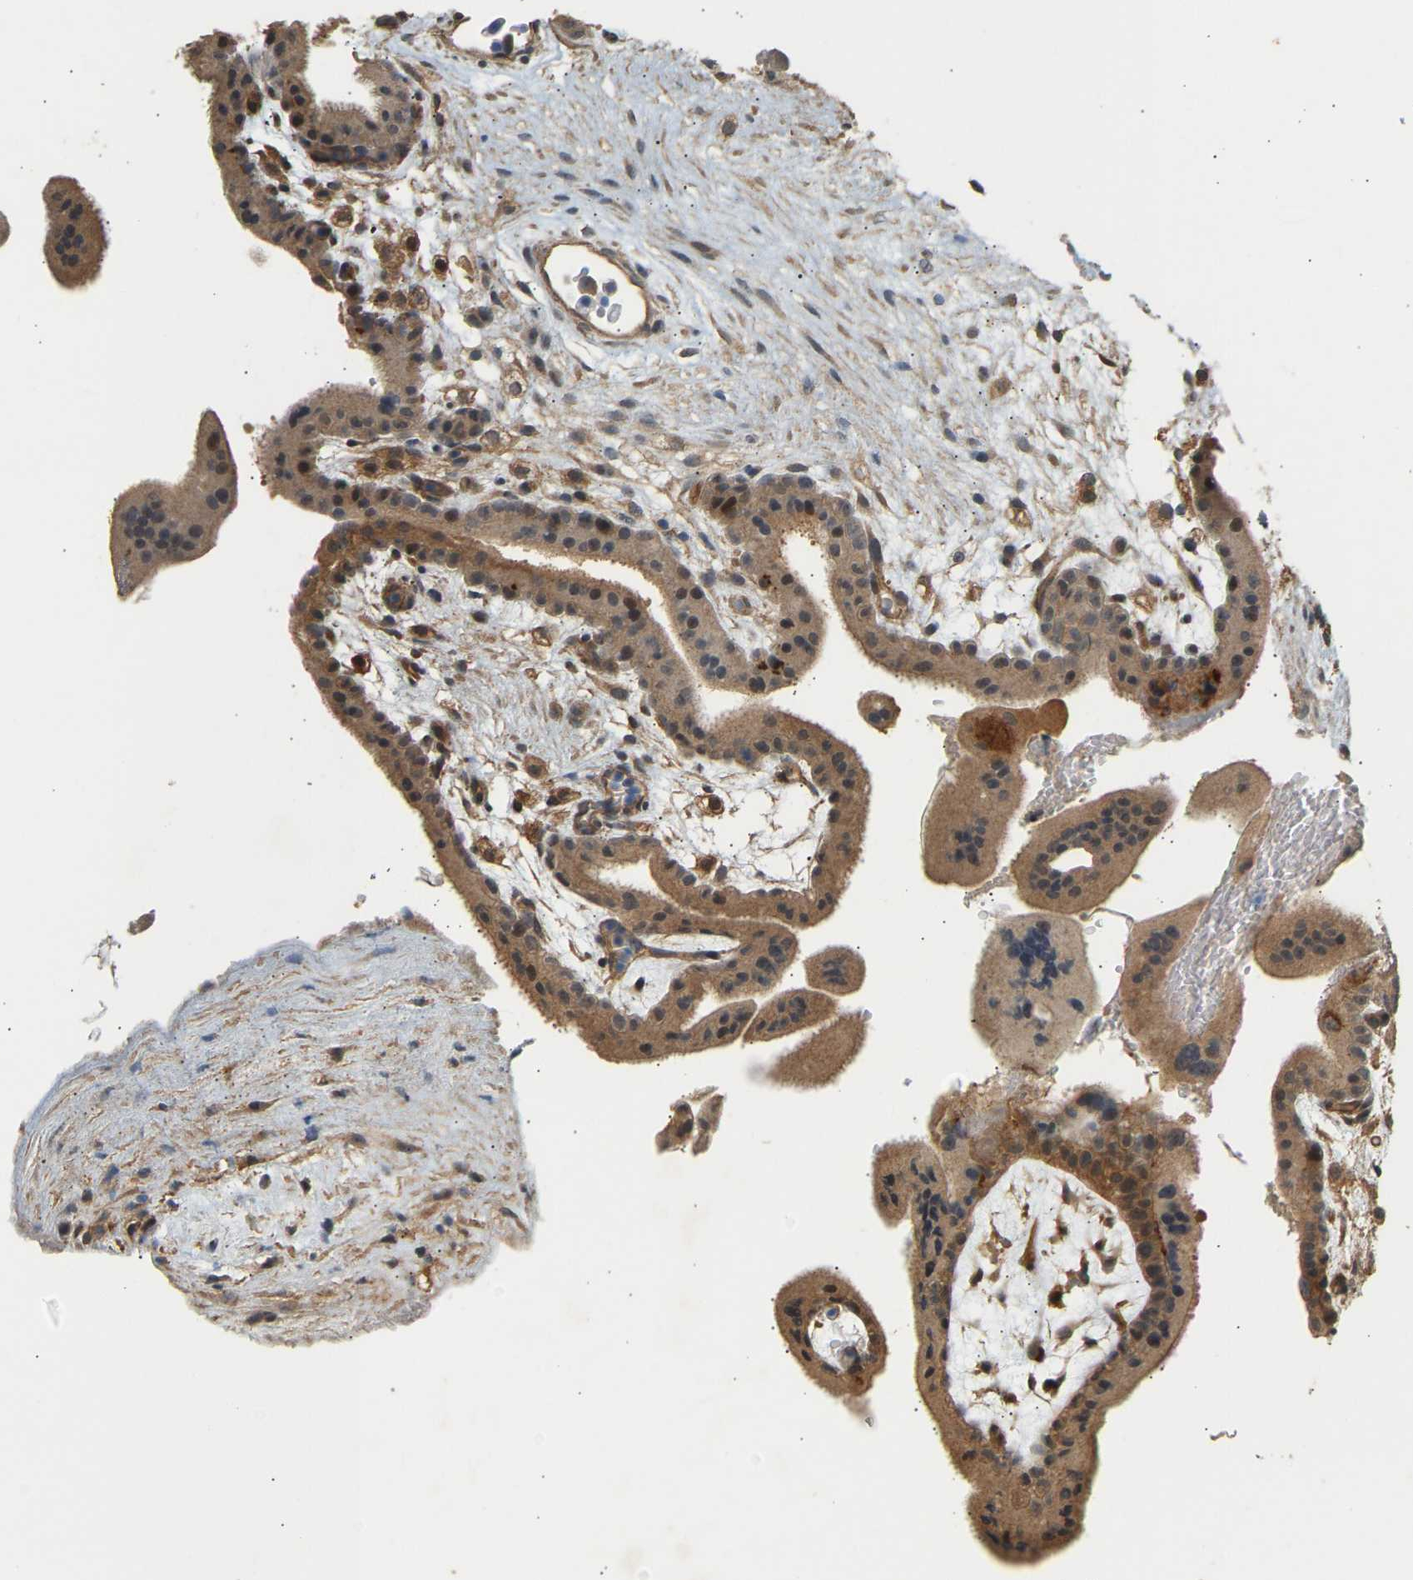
{"staining": {"intensity": "moderate", "quantity": ">75%", "location": "cytoplasmic/membranous"}, "tissue": "placenta", "cell_type": "Decidual cells", "image_type": "normal", "snomed": [{"axis": "morphology", "description": "Normal tissue, NOS"}, {"axis": "topography", "description": "Placenta"}], "caption": "Immunohistochemical staining of normal placenta displays >75% levels of moderate cytoplasmic/membranous protein expression in about >75% of decidual cells.", "gene": "RGL1", "patient": {"sex": "female", "age": 35}}